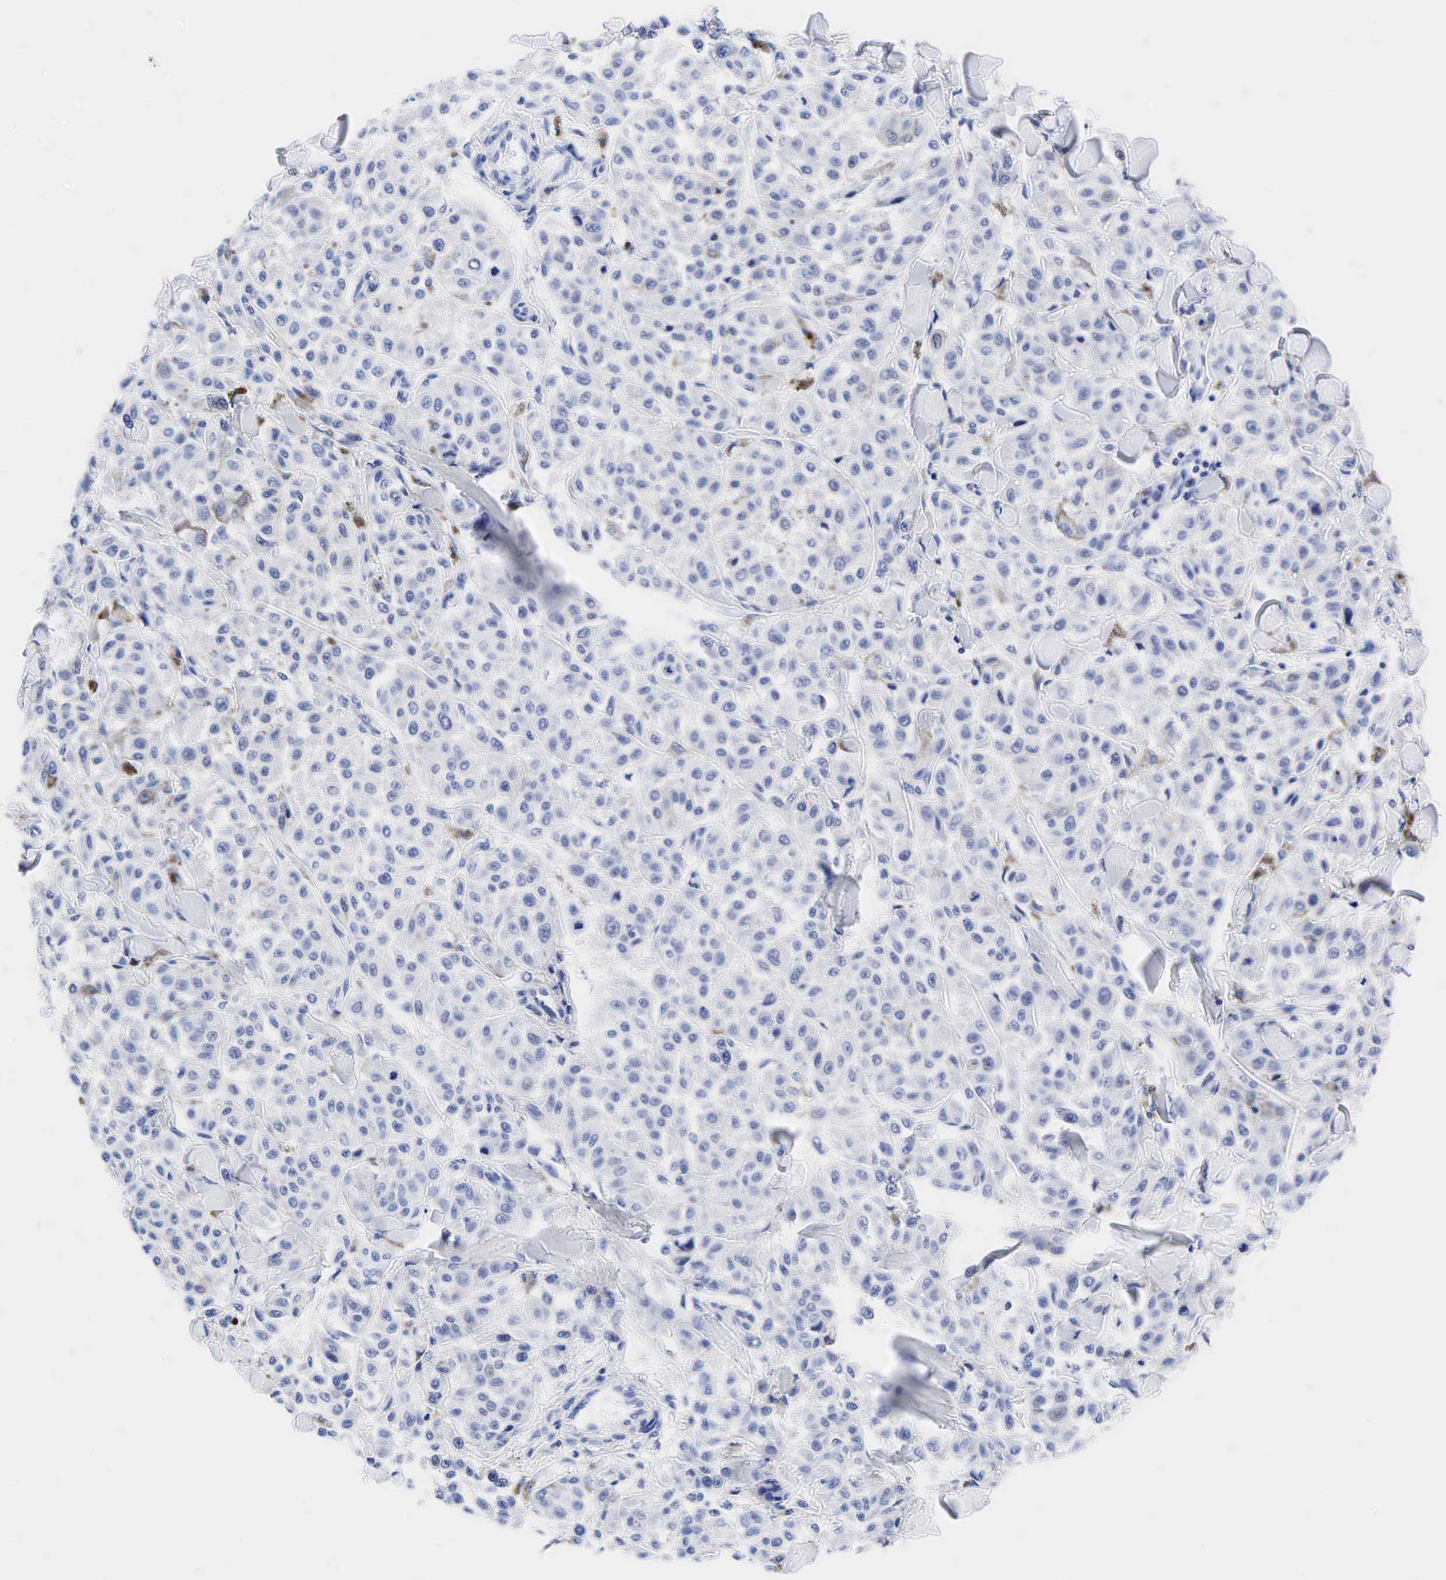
{"staining": {"intensity": "negative", "quantity": "none", "location": "none"}, "tissue": "melanoma", "cell_type": "Tumor cells", "image_type": "cancer", "snomed": [{"axis": "morphology", "description": "Malignant melanoma, NOS"}, {"axis": "topography", "description": "Skin"}], "caption": "A histopathology image of melanoma stained for a protein reveals no brown staining in tumor cells.", "gene": "CHGA", "patient": {"sex": "female", "age": 64}}